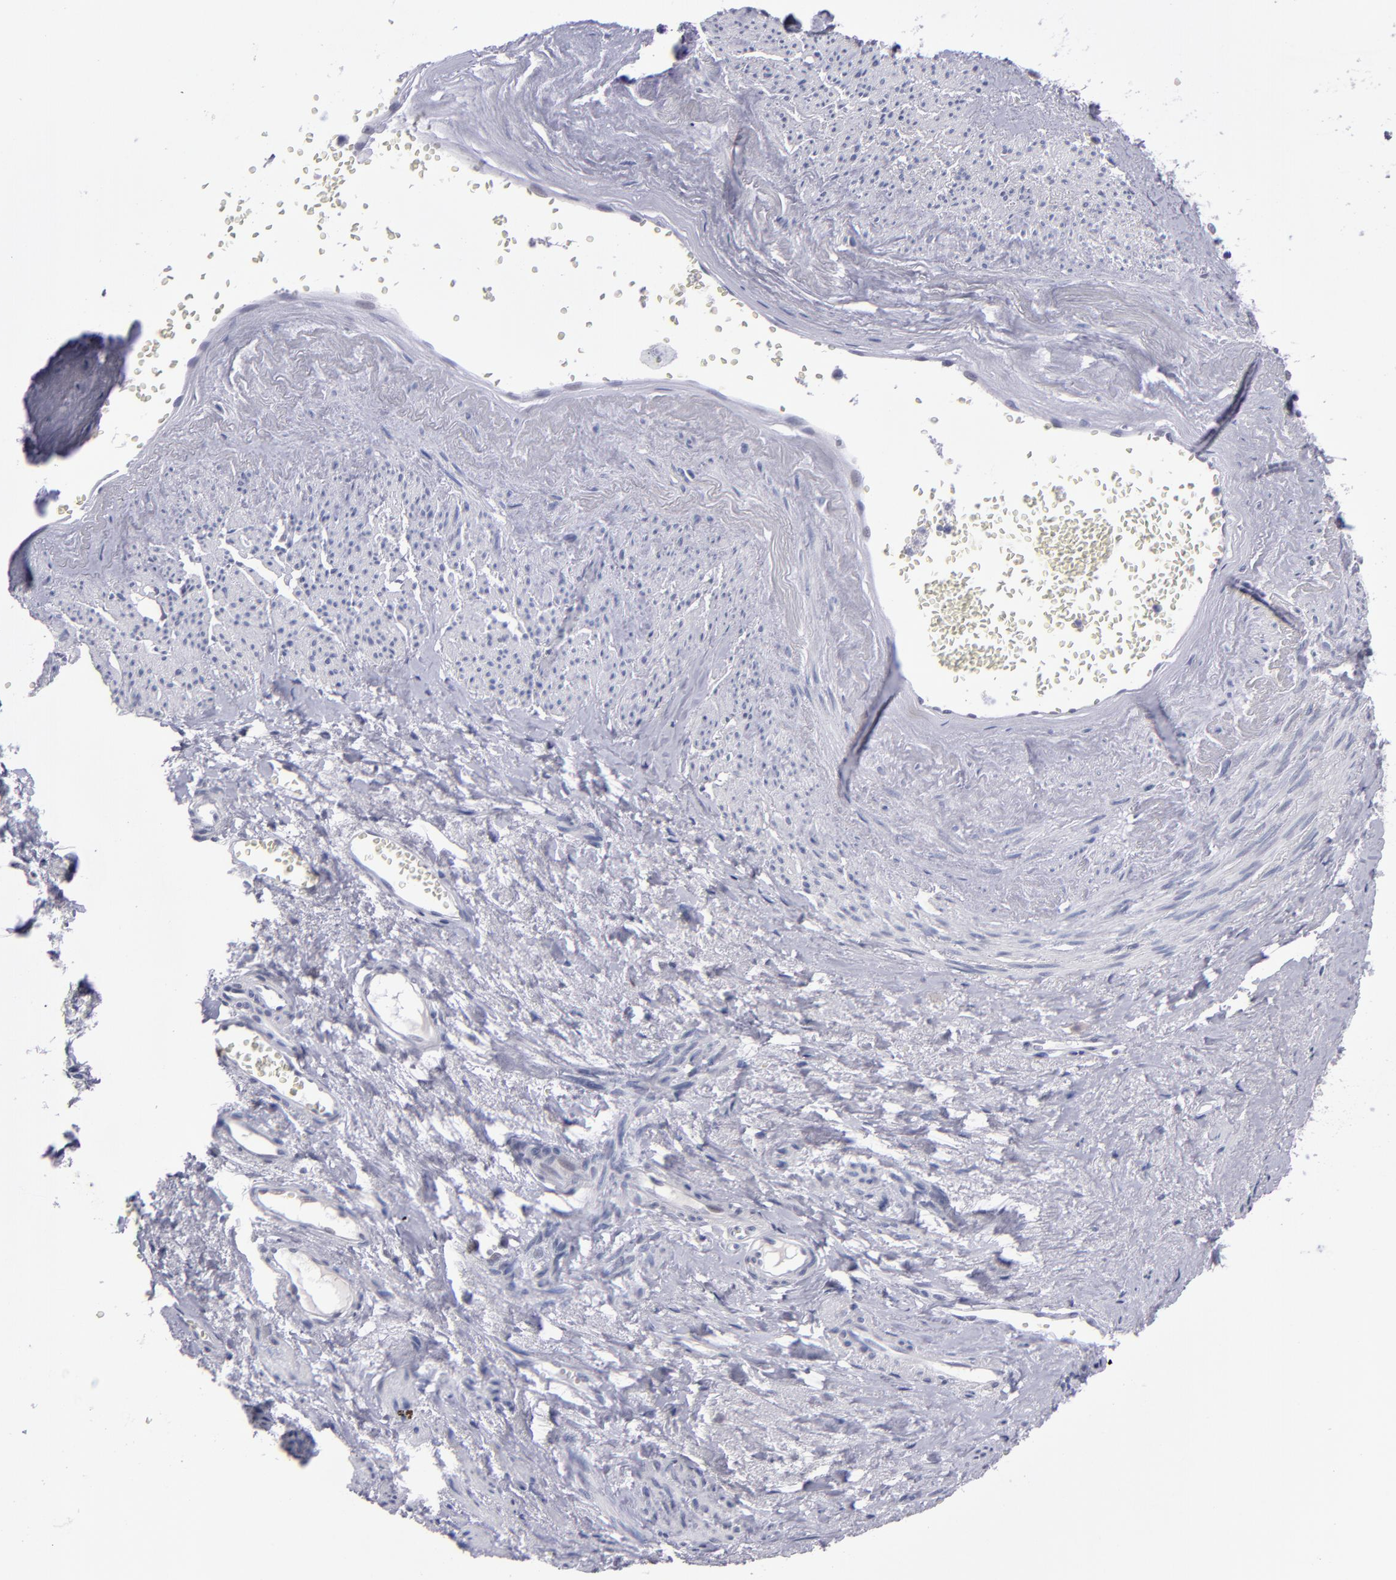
{"staining": {"intensity": "negative", "quantity": "none", "location": "none"}, "tissue": "endometrial cancer", "cell_type": "Tumor cells", "image_type": "cancer", "snomed": [{"axis": "morphology", "description": "Adenocarcinoma, NOS"}, {"axis": "topography", "description": "Endometrium"}], "caption": "A photomicrograph of endometrial adenocarcinoma stained for a protein displays no brown staining in tumor cells.", "gene": "OTUB2", "patient": {"sex": "female", "age": 75}}